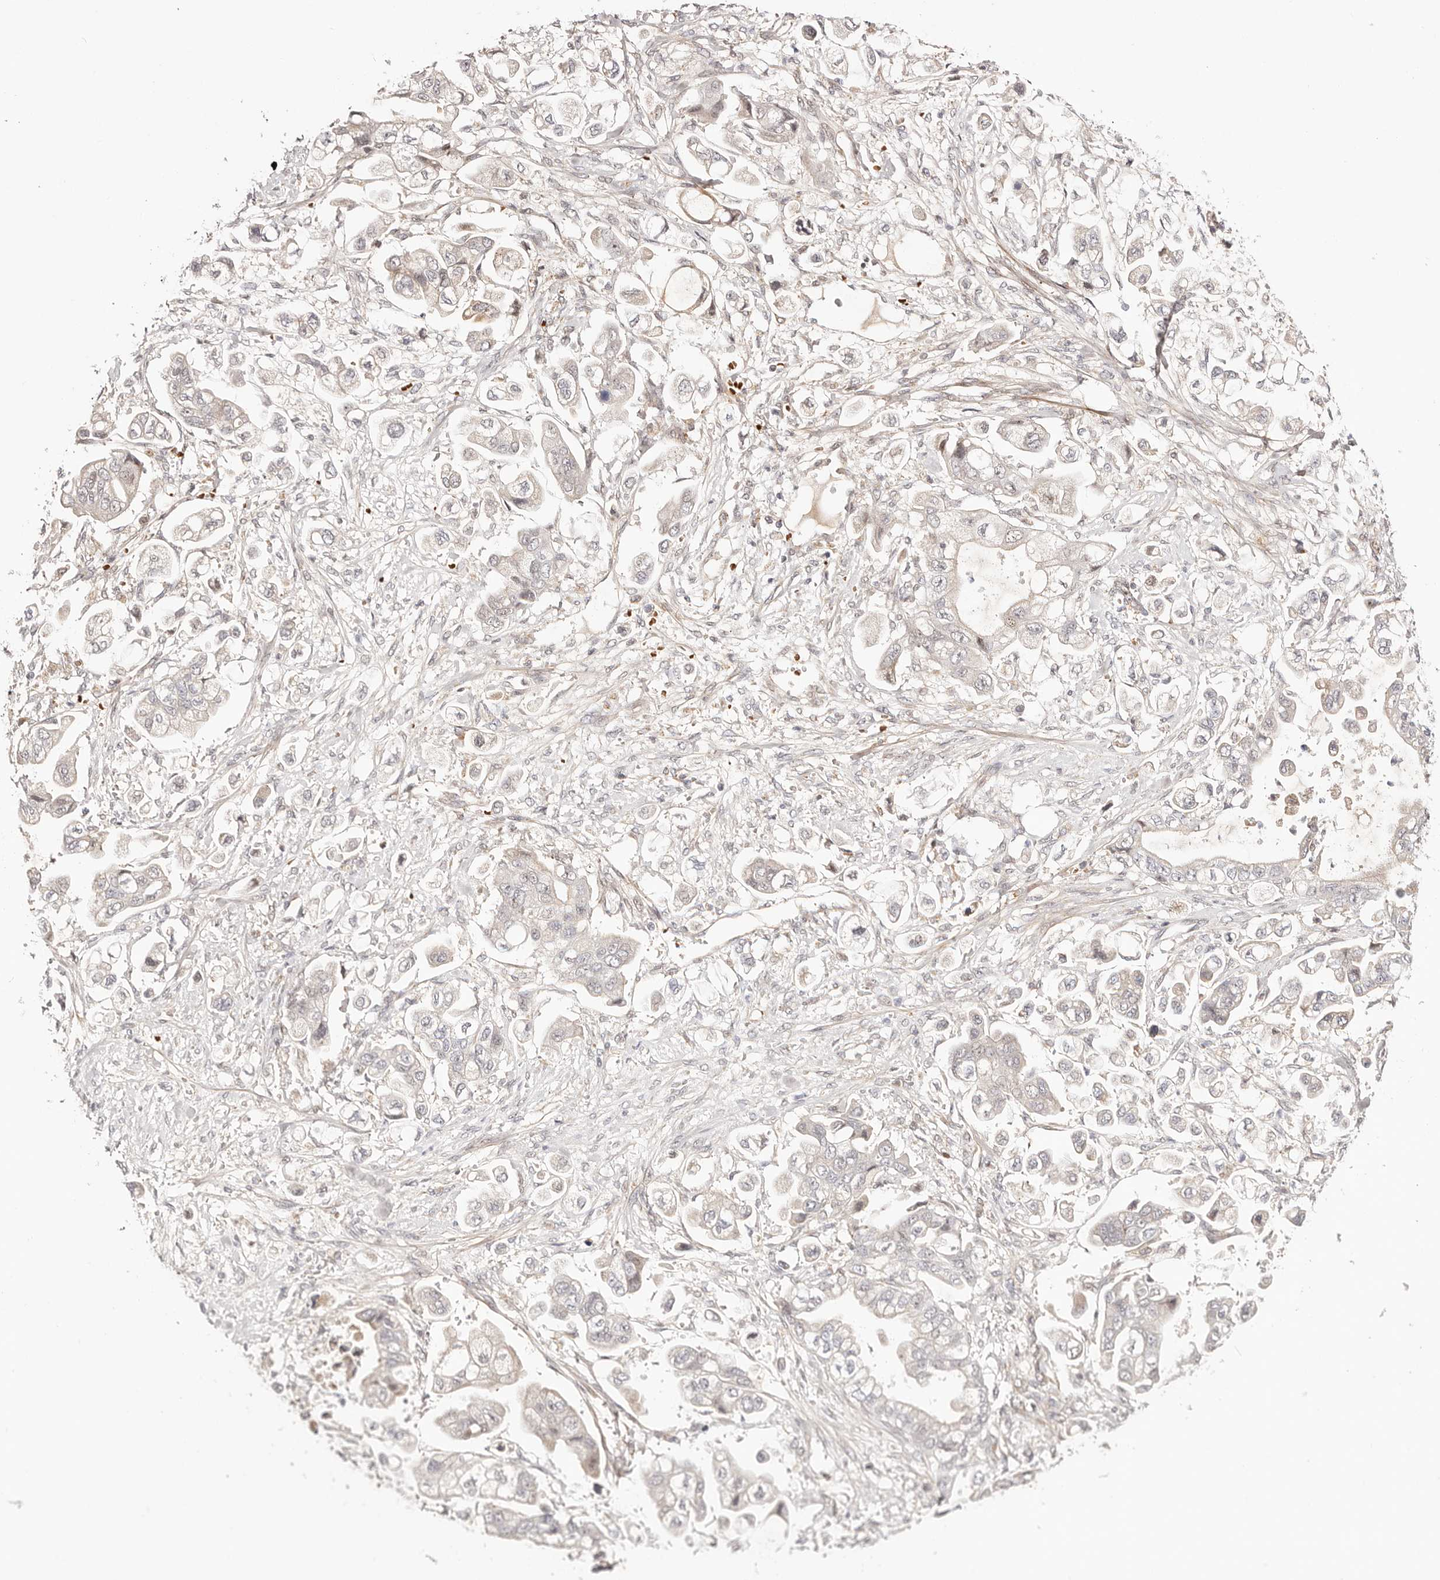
{"staining": {"intensity": "negative", "quantity": "none", "location": "none"}, "tissue": "stomach cancer", "cell_type": "Tumor cells", "image_type": "cancer", "snomed": [{"axis": "morphology", "description": "Adenocarcinoma, NOS"}, {"axis": "topography", "description": "Stomach"}], "caption": "Immunohistochemistry of human stomach cancer exhibits no staining in tumor cells.", "gene": "WRN", "patient": {"sex": "male", "age": 62}}